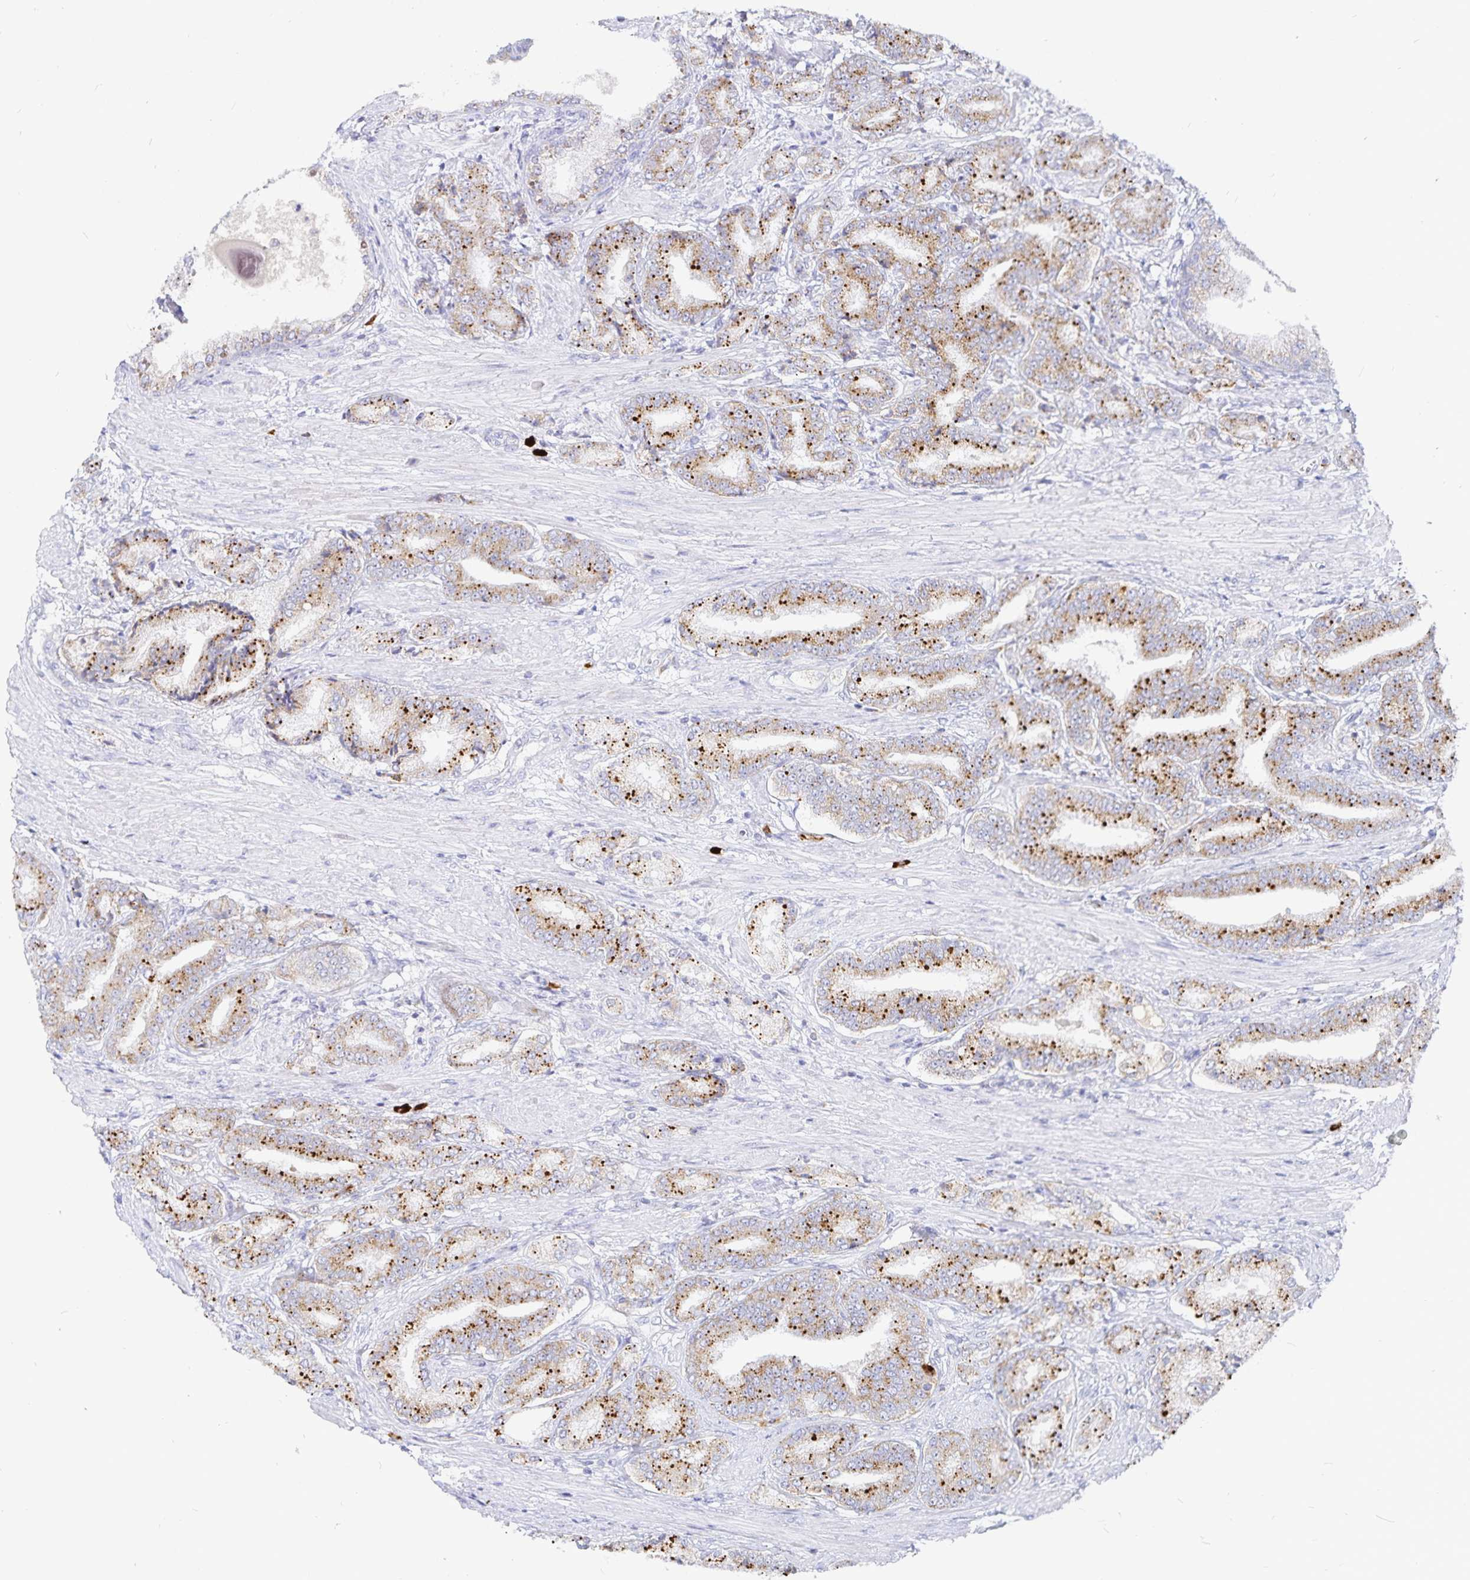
{"staining": {"intensity": "strong", "quantity": ">75%", "location": "cytoplasmic/membranous"}, "tissue": "prostate cancer", "cell_type": "Tumor cells", "image_type": "cancer", "snomed": [{"axis": "morphology", "description": "Adenocarcinoma, High grade"}, {"axis": "topography", "description": "Prostate and seminal vesicle, NOS"}], "caption": "Immunohistochemistry (IHC) (DAB (3,3'-diaminobenzidine)) staining of prostate cancer (adenocarcinoma (high-grade)) displays strong cytoplasmic/membranous protein expression in about >75% of tumor cells.", "gene": "PKHD1", "patient": {"sex": "male", "age": 61}}